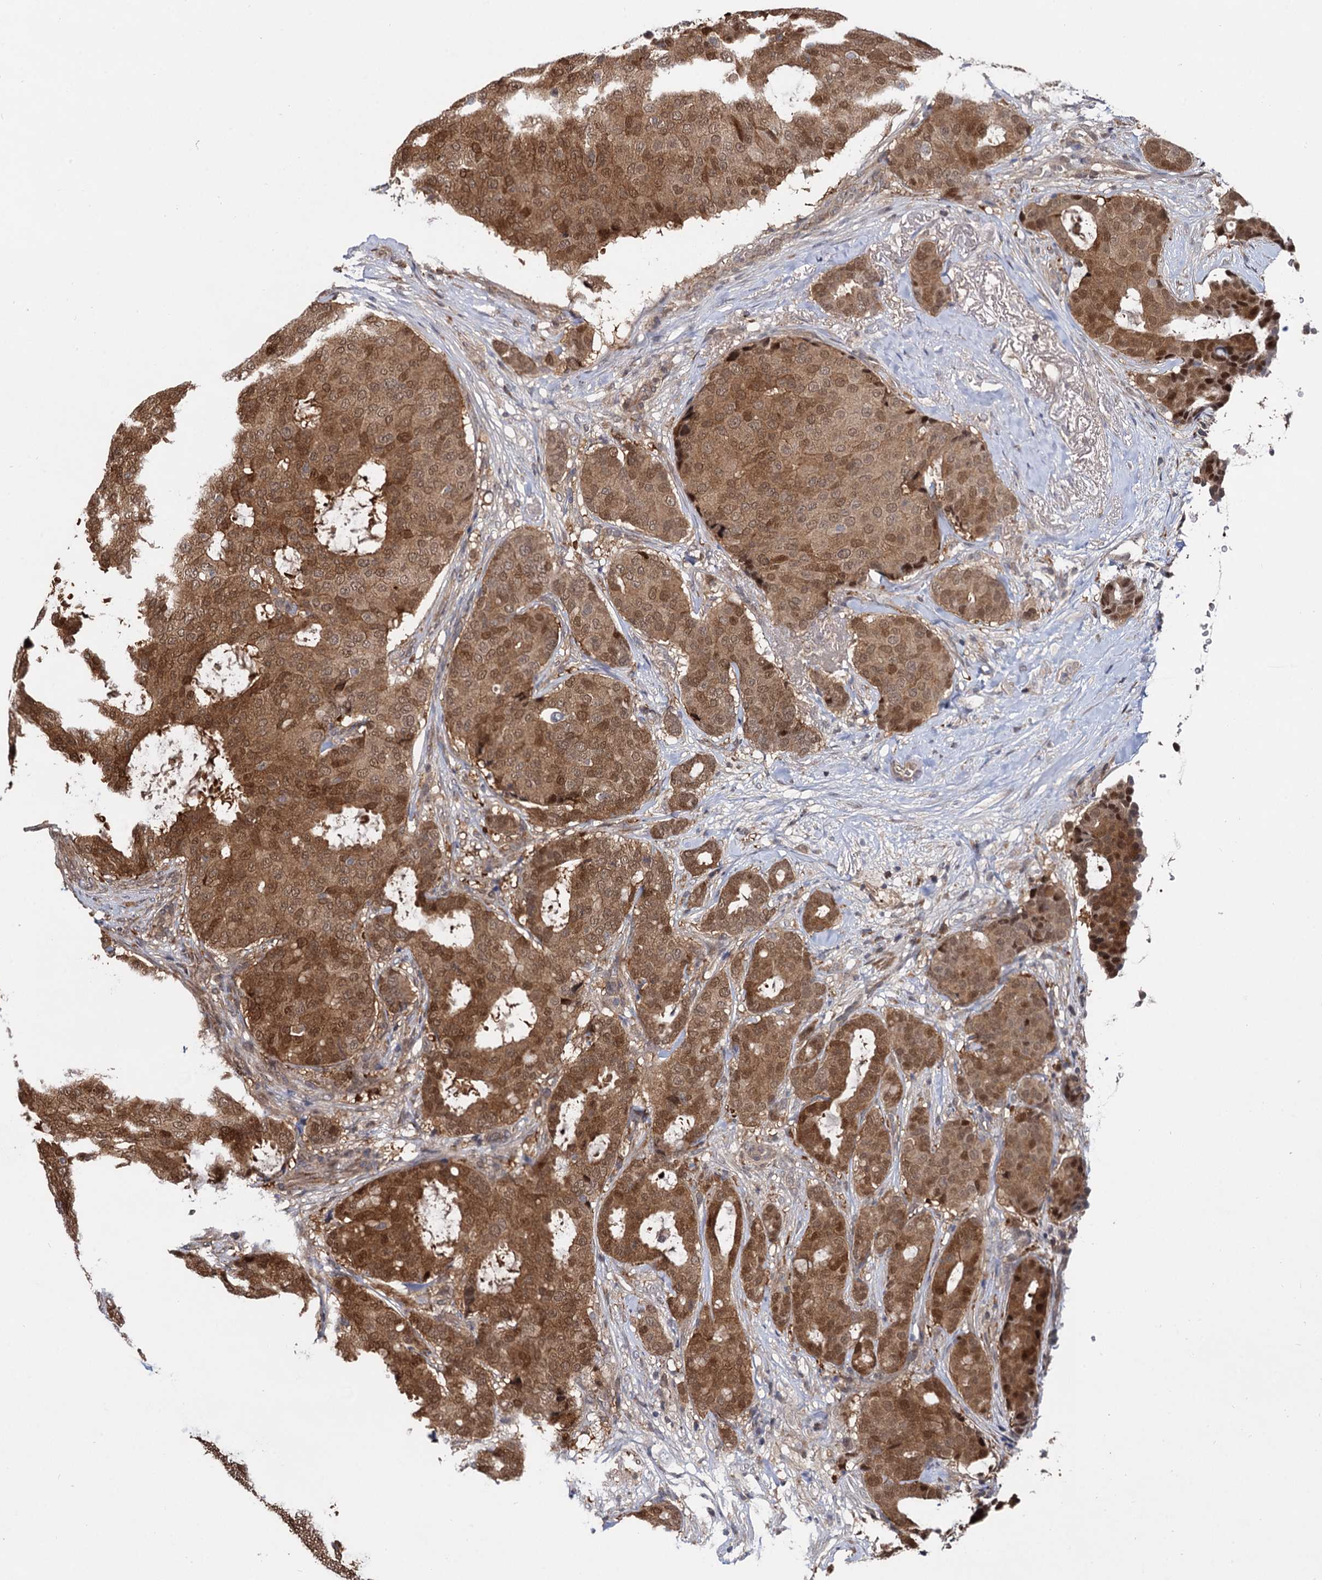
{"staining": {"intensity": "moderate", "quantity": ">75%", "location": "cytoplasmic/membranous,nuclear"}, "tissue": "breast cancer", "cell_type": "Tumor cells", "image_type": "cancer", "snomed": [{"axis": "morphology", "description": "Duct carcinoma"}, {"axis": "topography", "description": "Breast"}], "caption": "An image of human breast intraductal carcinoma stained for a protein demonstrates moderate cytoplasmic/membranous and nuclear brown staining in tumor cells.", "gene": "SELENOP", "patient": {"sex": "female", "age": 75}}